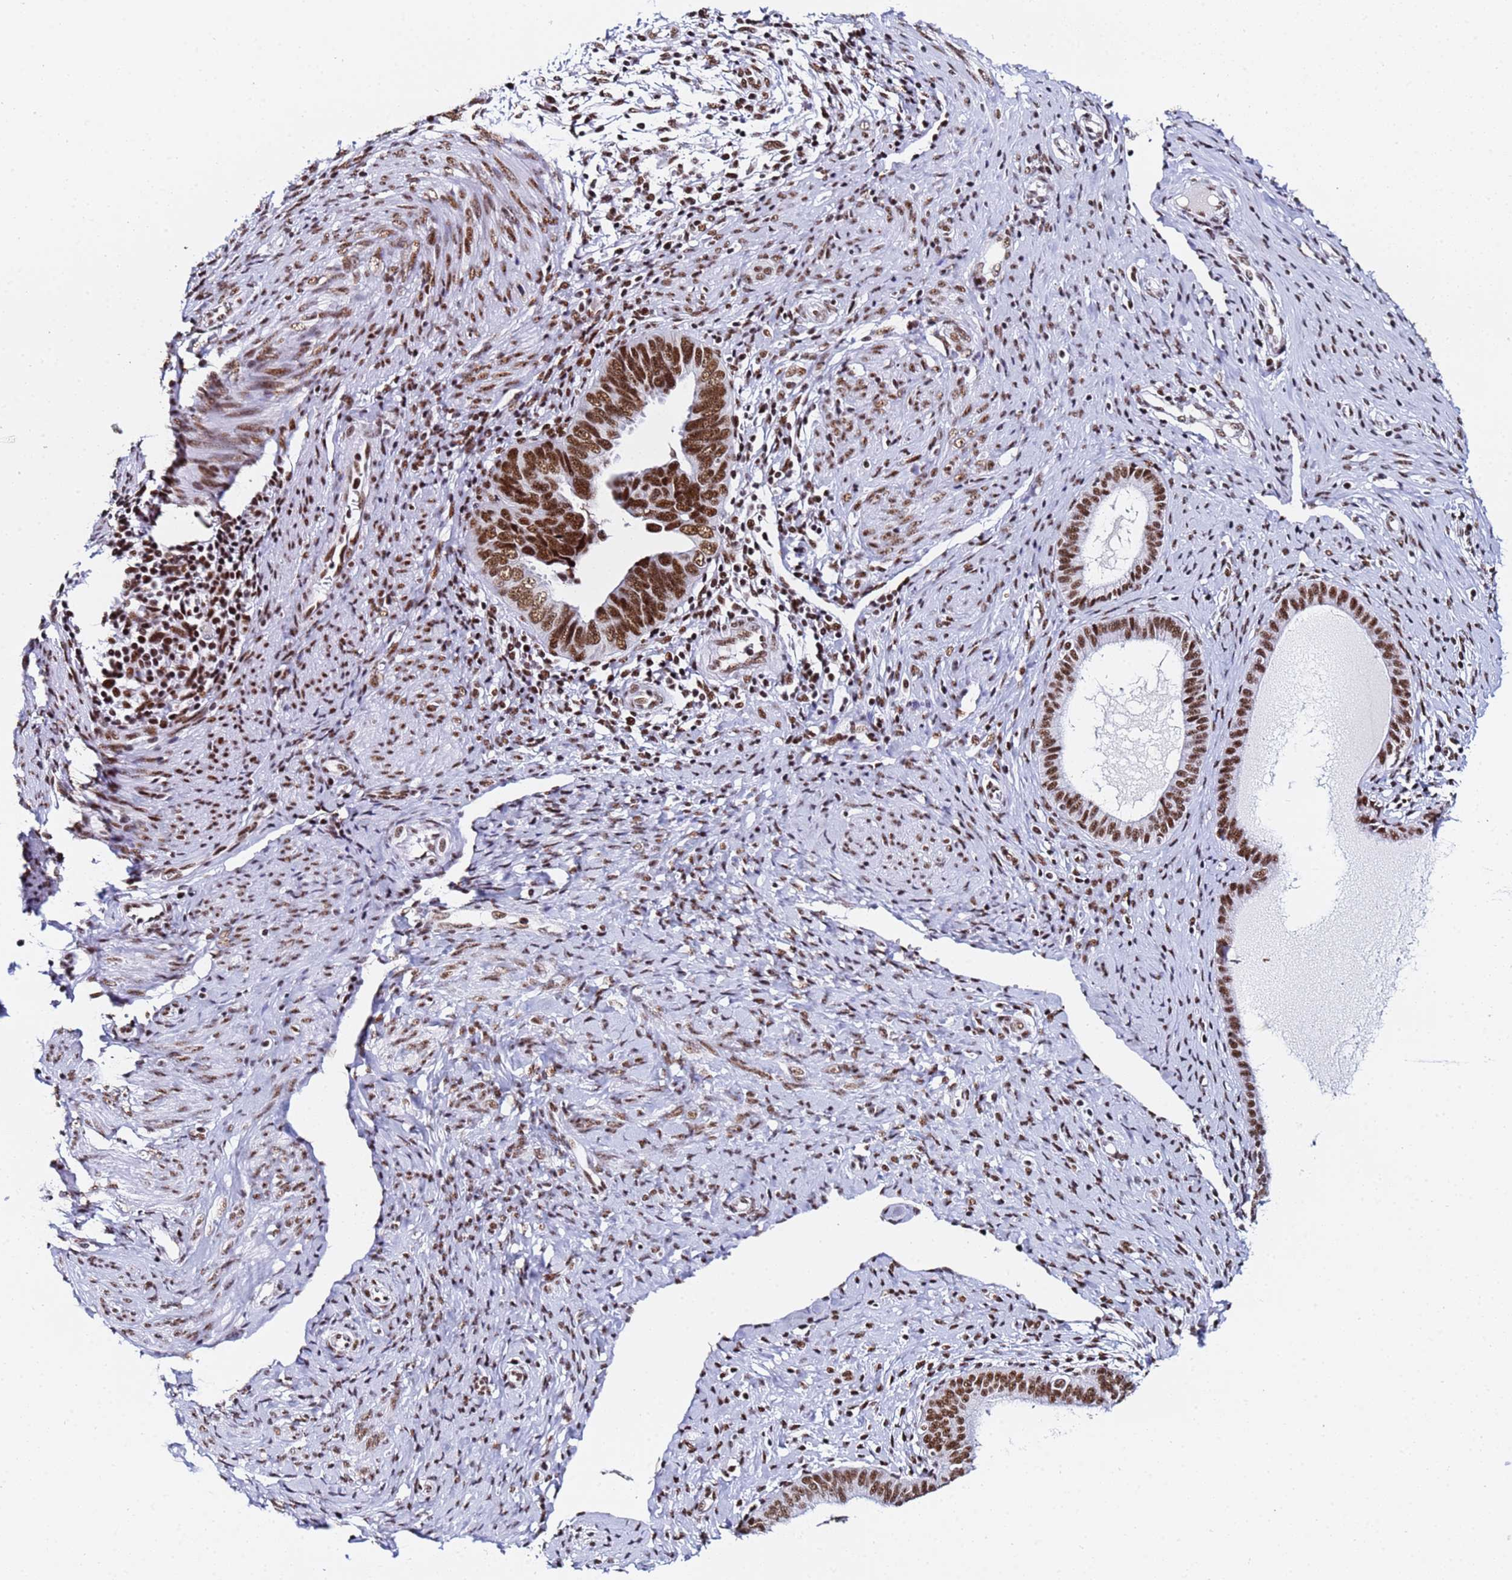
{"staining": {"intensity": "strong", "quantity": ">75%", "location": "nuclear"}, "tissue": "endometrial cancer", "cell_type": "Tumor cells", "image_type": "cancer", "snomed": [{"axis": "morphology", "description": "Adenocarcinoma, NOS"}, {"axis": "topography", "description": "Endometrium"}], "caption": "The micrograph reveals immunohistochemical staining of endometrial cancer. There is strong nuclear expression is seen in about >75% of tumor cells. The protein is shown in brown color, while the nuclei are stained blue.", "gene": "SNRPA1", "patient": {"sex": "female", "age": 79}}